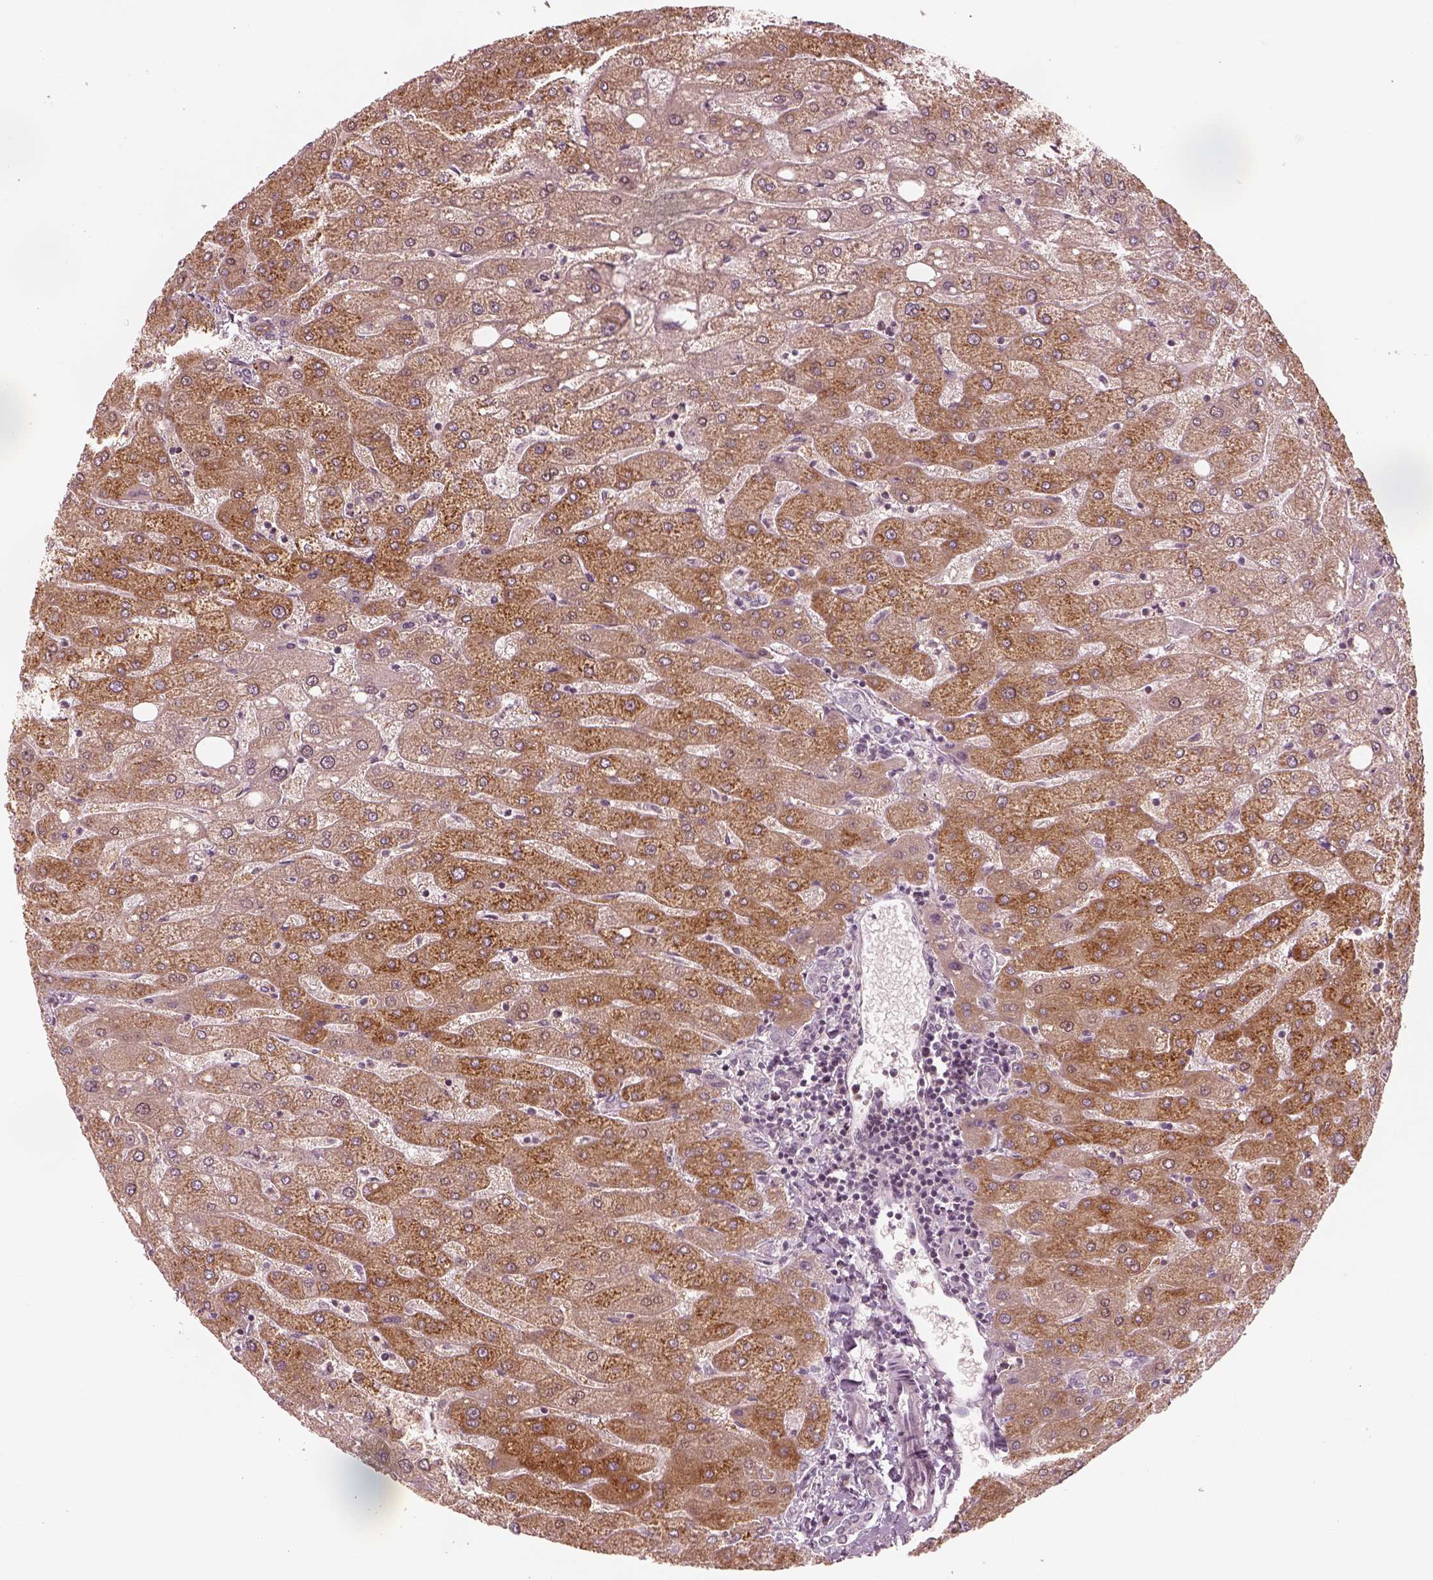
{"staining": {"intensity": "negative", "quantity": "none", "location": "none"}, "tissue": "liver", "cell_type": "Cholangiocytes", "image_type": "normal", "snomed": [{"axis": "morphology", "description": "Normal tissue, NOS"}, {"axis": "topography", "description": "Liver"}], "caption": "Cholangiocytes show no significant expression in unremarkable liver. The staining is performed using DAB (3,3'-diaminobenzidine) brown chromogen with nuclei counter-stained in using hematoxylin.", "gene": "ACACB", "patient": {"sex": "male", "age": 67}}